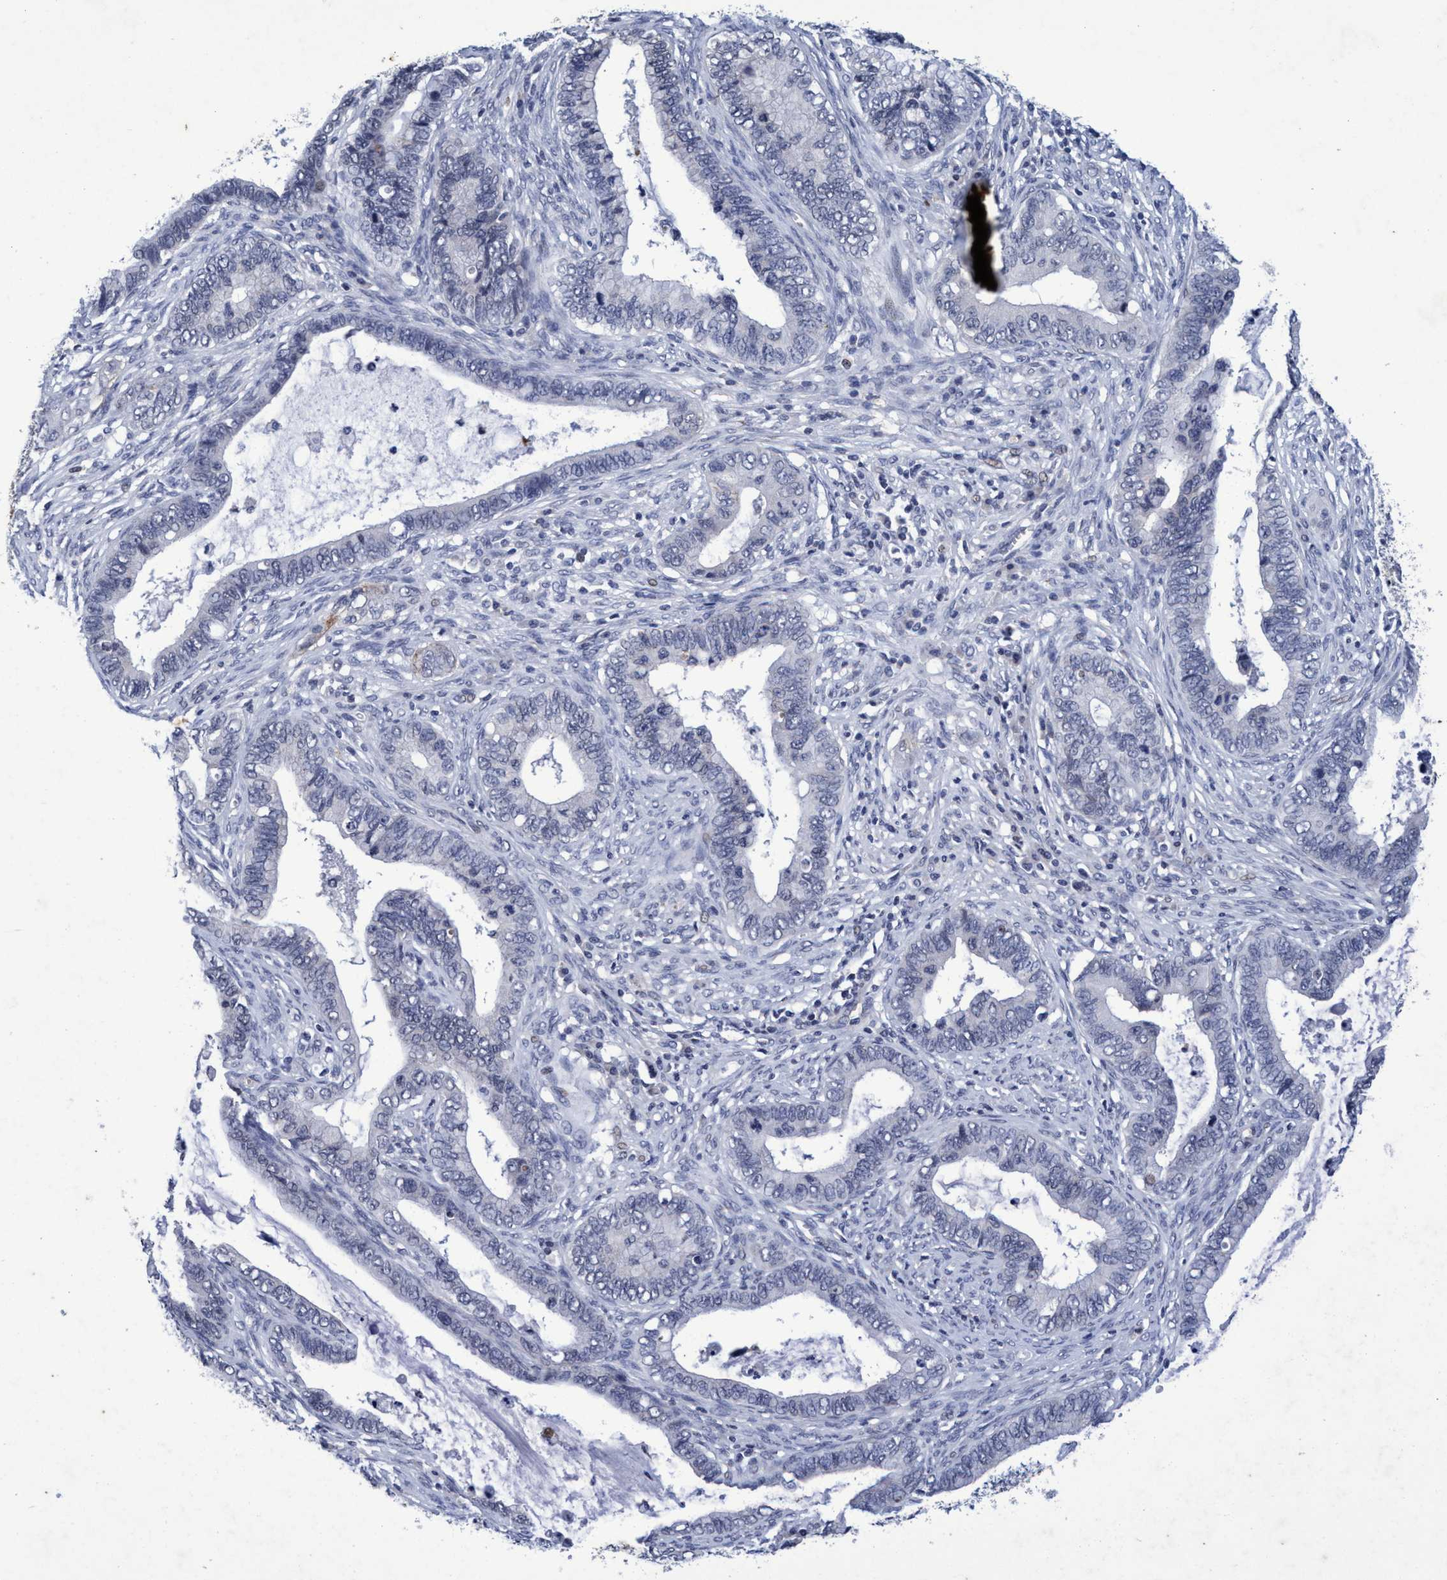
{"staining": {"intensity": "negative", "quantity": "none", "location": "none"}, "tissue": "cervical cancer", "cell_type": "Tumor cells", "image_type": "cancer", "snomed": [{"axis": "morphology", "description": "Adenocarcinoma, NOS"}, {"axis": "topography", "description": "Cervix"}], "caption": "Micrograph shows no significant protein staining in tumor cells of cervical cancer.", "gene": "GRB14", "patient": {"sex": "female", "age": 44}}